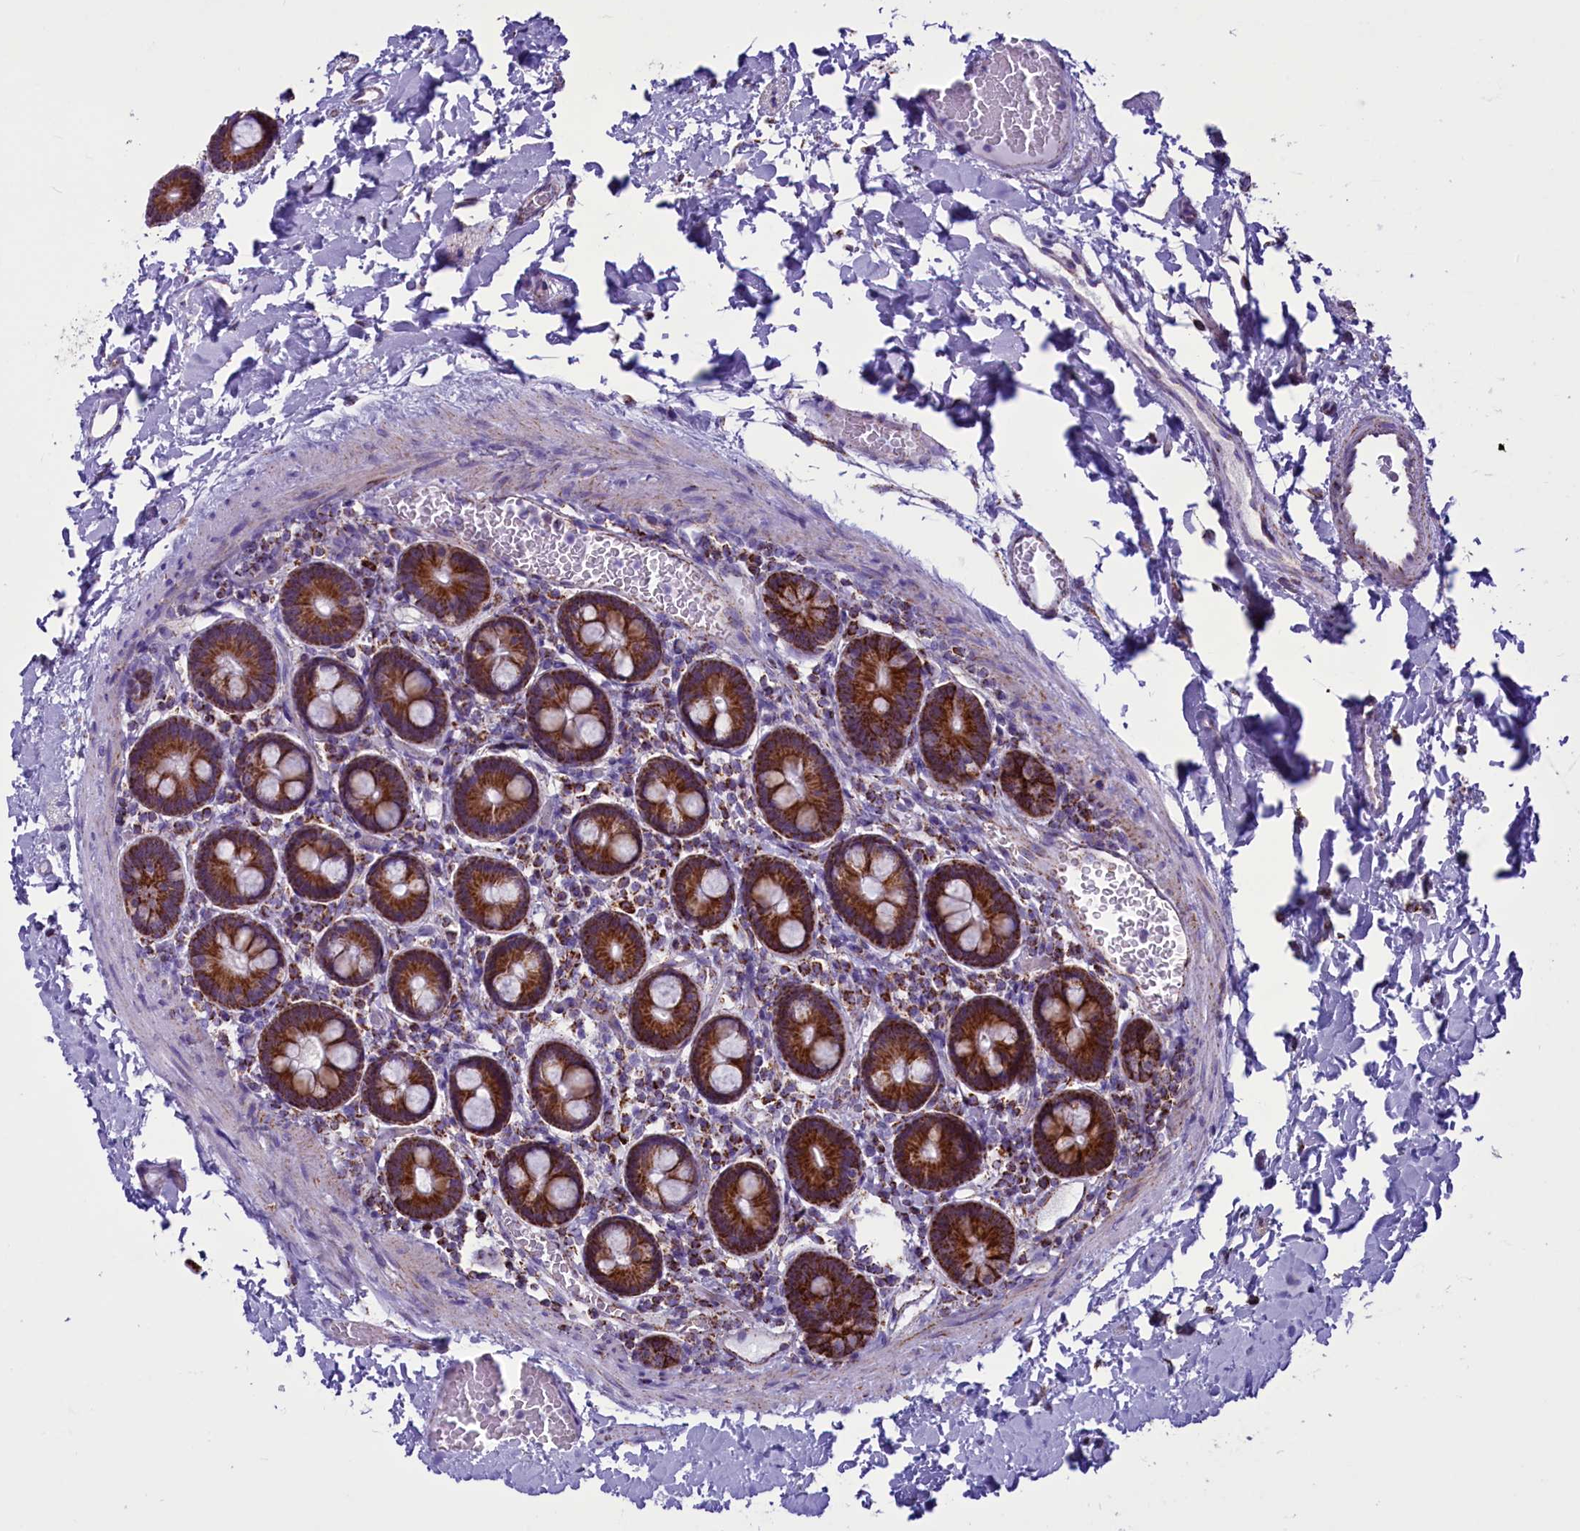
{"staining": {"intensity": "strong", "quantity": ">75%", "location": "cytoplasmic/membranous"}, "tissue": "duodenum", "cell_type": "Glandular cells", "image_type": "normal", "snomed": [{"axis": "morphology", "description": "Normal tissue, NOS"}, {"axis": "topography", "description": "Duodenum"}], "caption": "DAB (3,3'-diaminobenzidine) immunohistochemical staining of normal human duodenum displays strong cytoplasmic/membranous protein positivity in approximately >75% of glandular cells. (DAB IHC with brightfield microscopy, high magnification).", "gene": "ICA1L", "patient": {"sex": "male", "age": 55}}